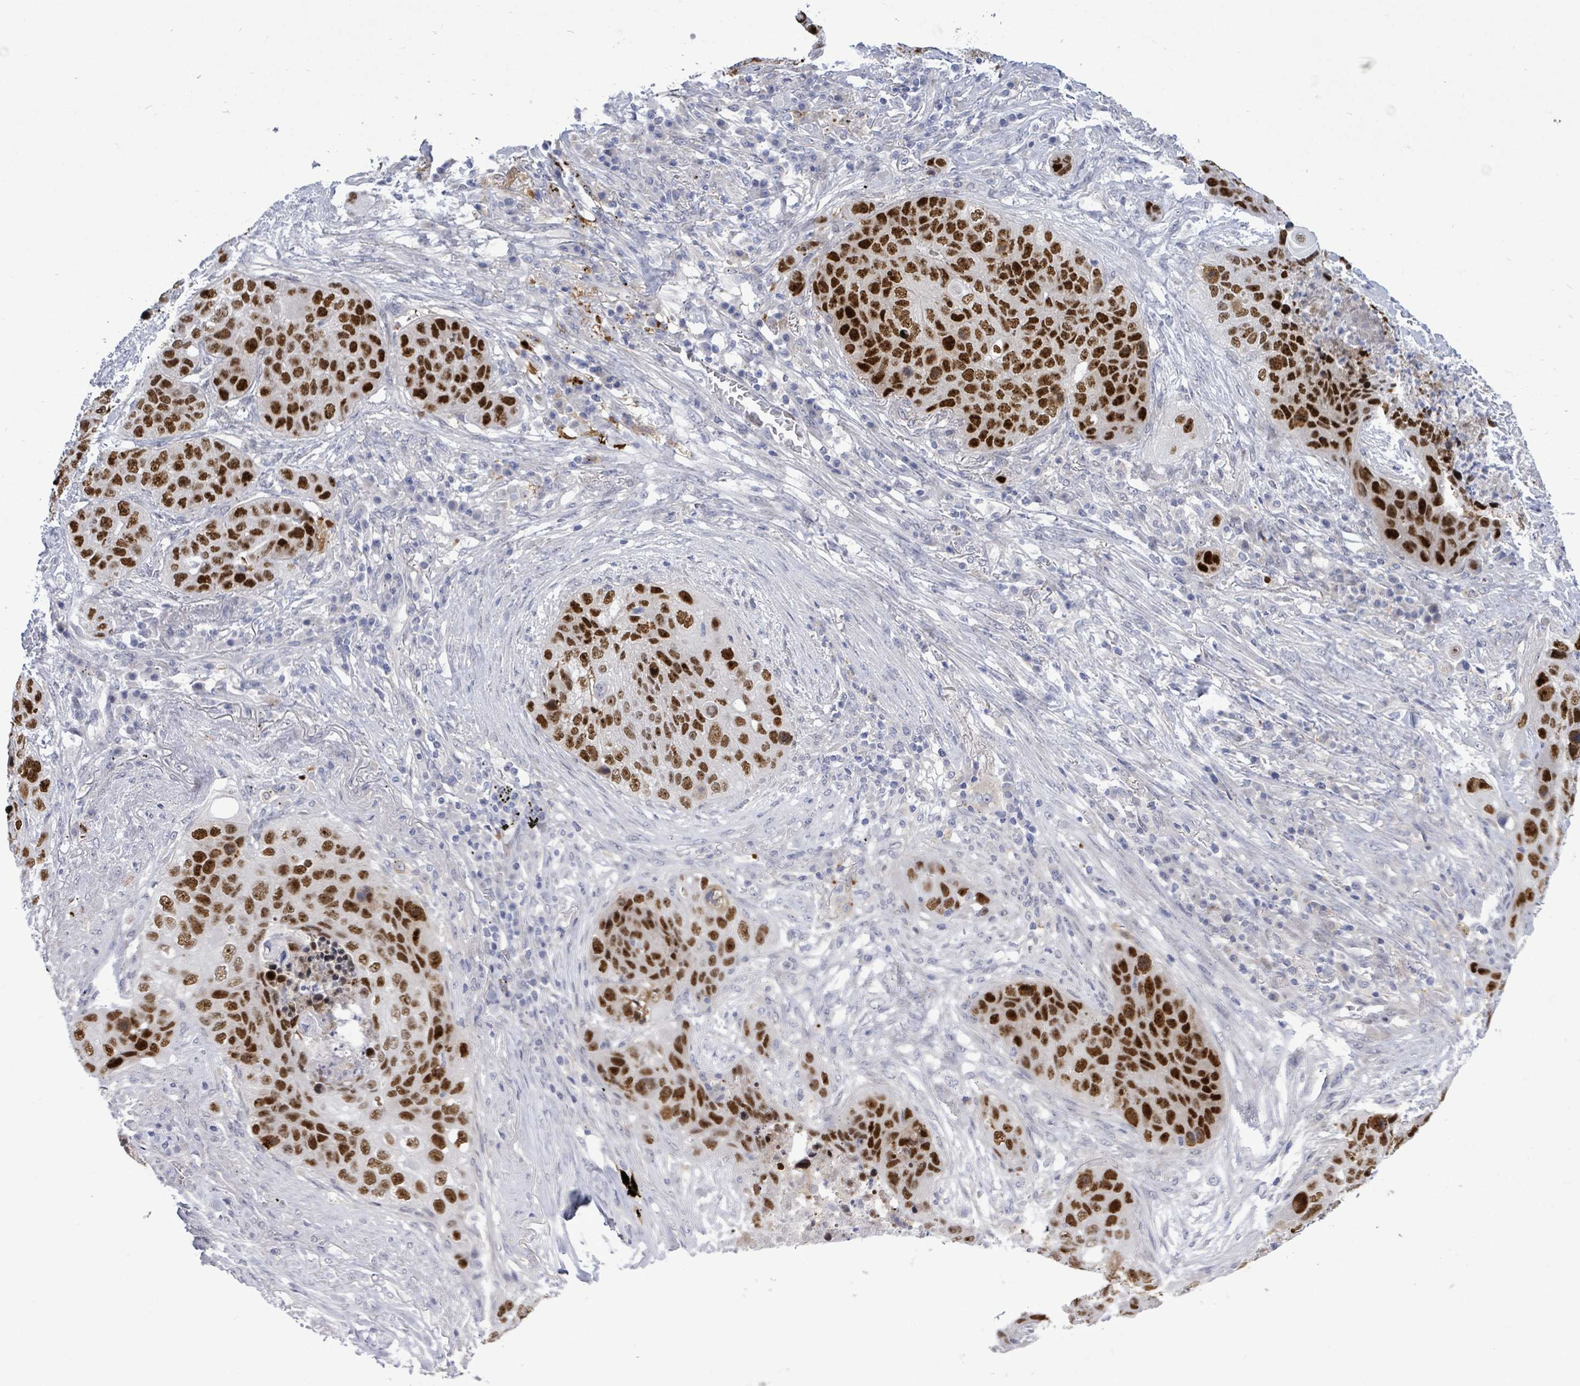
{"staining": {"intensity": "strong", "quantity": ">75%", "location": "nuclear"}, "tissue": "lung cancer", "cell_type": "Tumor cells", "image_type": "cancer", "snomed": [{"axis": "morphology", "description": "Squamous cell carcinoma, NOS"}, {"axis": "topography", "description": "Lung"}], "caption": "Strong nuclear positivity for a protein is present in about >75% of tumor cells of squamous cell carcinoma (lung) using immunohistochemistry (IHC).", "gene": "CT45A5", "patient": {"sex": "female", "age": 63}}